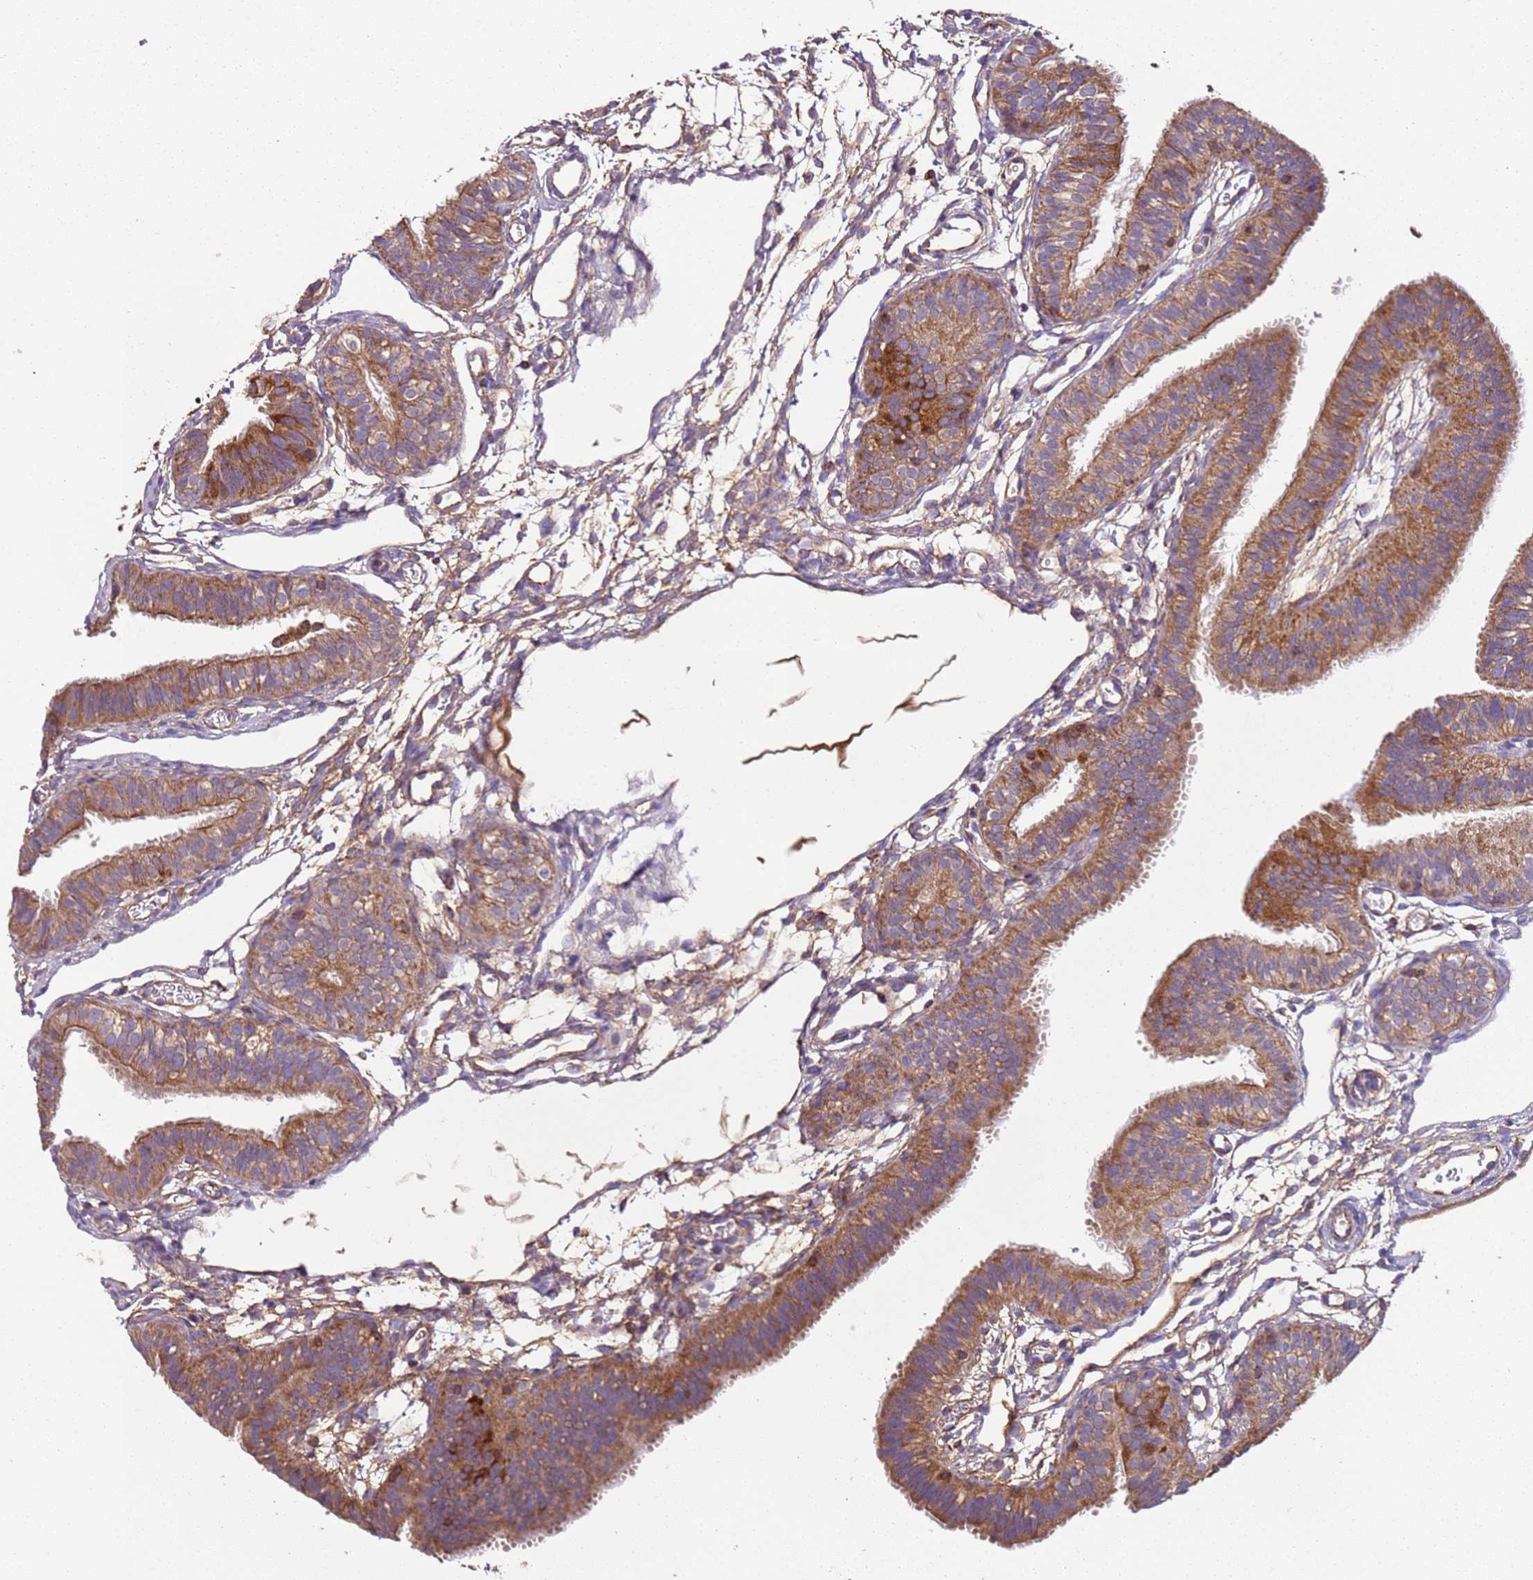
{"staining": {"intensity": "moderate", "quantity": ">75%", "location": "cytoplasmic/membranous"}, "tissue": "fallopian tube", "cell_type": "Glandular cells", "image_type": "normal", "snomed": [{"axis": "morphology", "description": "Normal tissue, NOS"}, {"axis": "topography", "description": "Fallopian tube"}], "caption": "A micrograph showing moderate cytoplasmic/membranous positivity in about >75% of glandular cells in unremarkable fallopian tube, as visualized by brown immunohistochemical staining.", "gene": "RMND5A", "patient": {"sex": "female", "age": 35}}